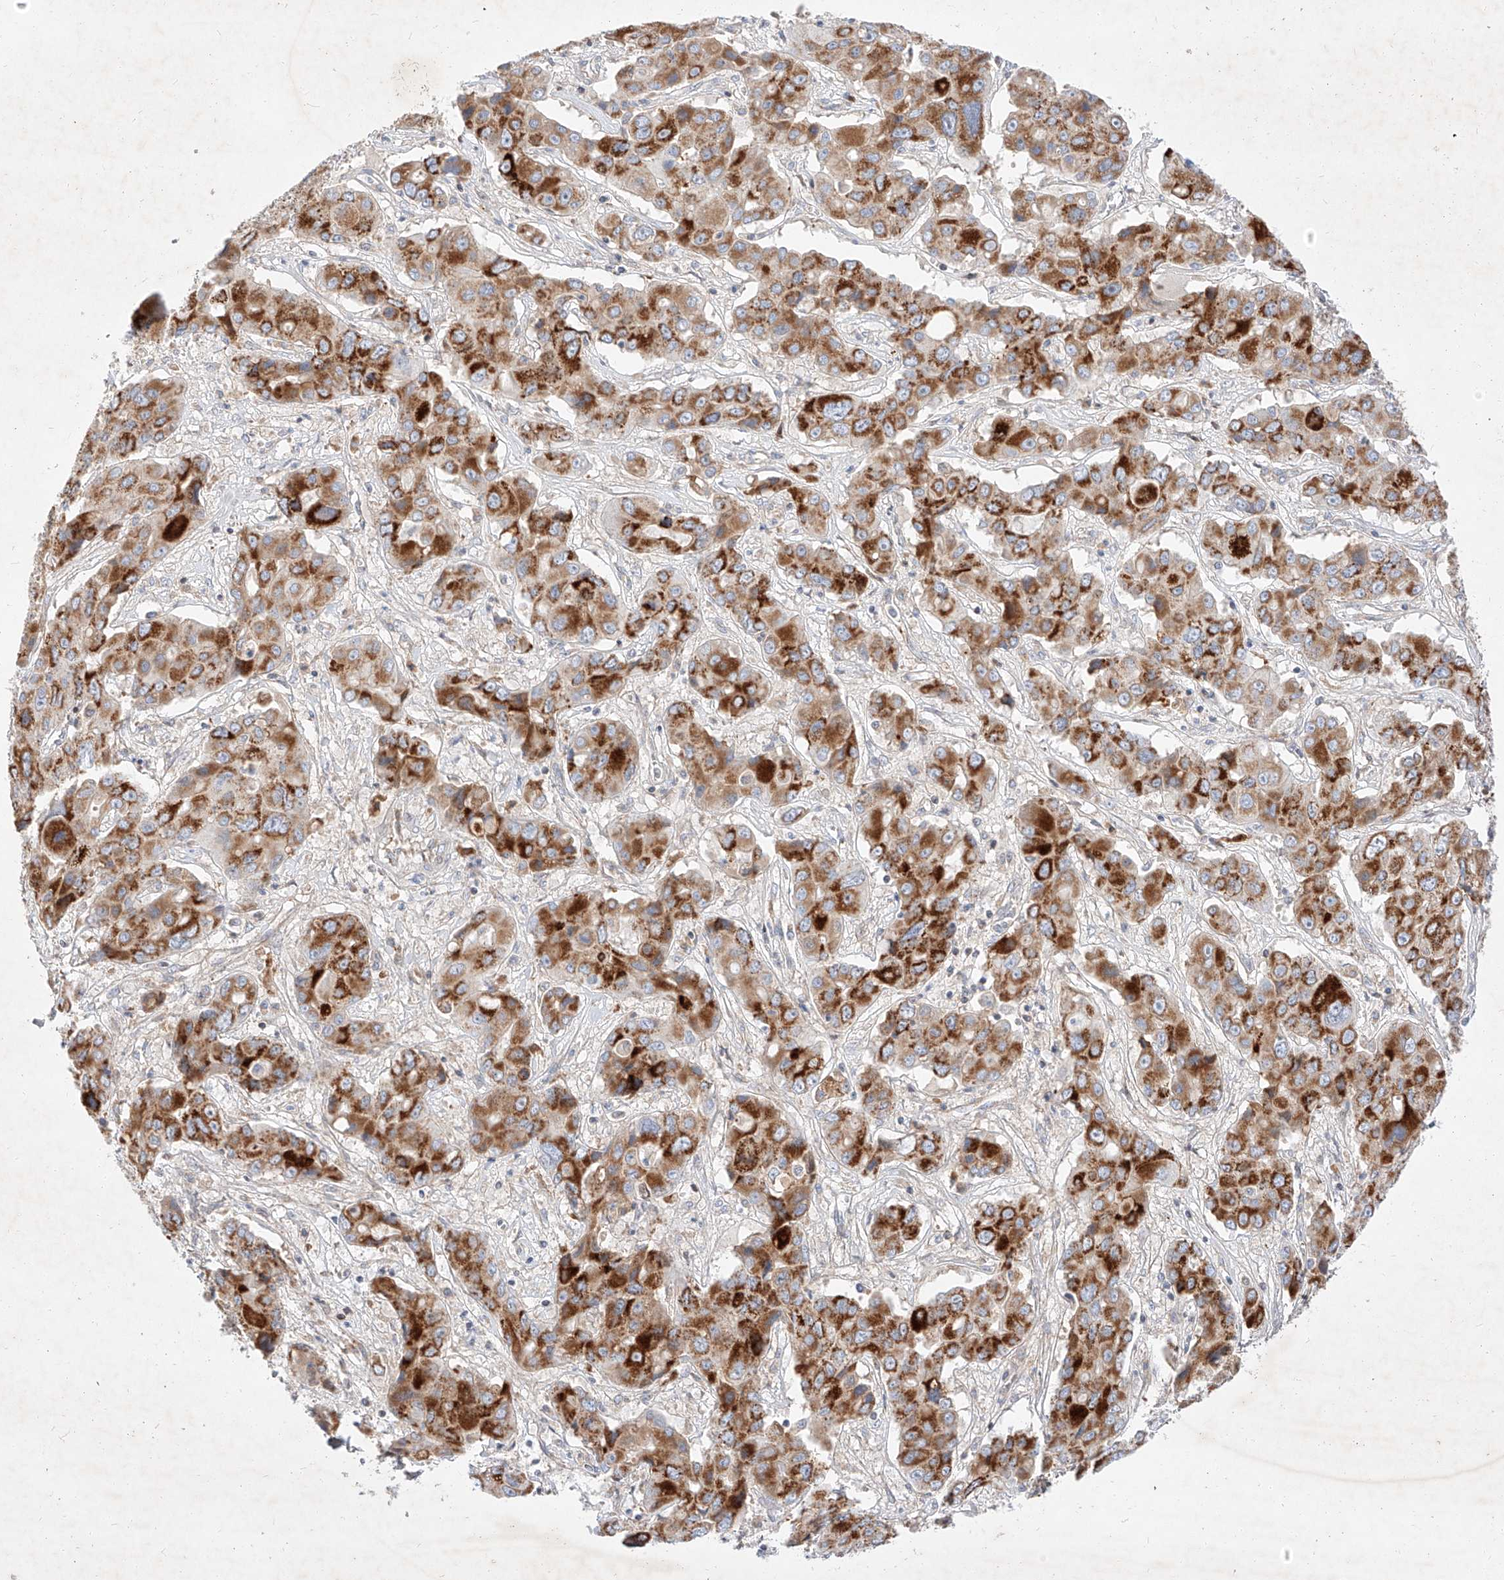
{"staining": {"intensity": "strong", "quantity": ">75%", "location": "cytoplasmic/membranous"}, "tissue": "liver cancer", "cell_type": "Tumor cells", "image_type": "cancer", "snomed": [{"axis": "morphology", "description": "Cholangiocarcinoma"}, {"axis": "topography", "description": "Liver"}], "caption": "Tumor cells show high levels of strong cytoplasmic/membranous positivity in about >75% of cells in human liver cancer (cholangiocarcinoma).", "gene": "OSGEPL1", "patient": {"sex": "male", "age": 67}}